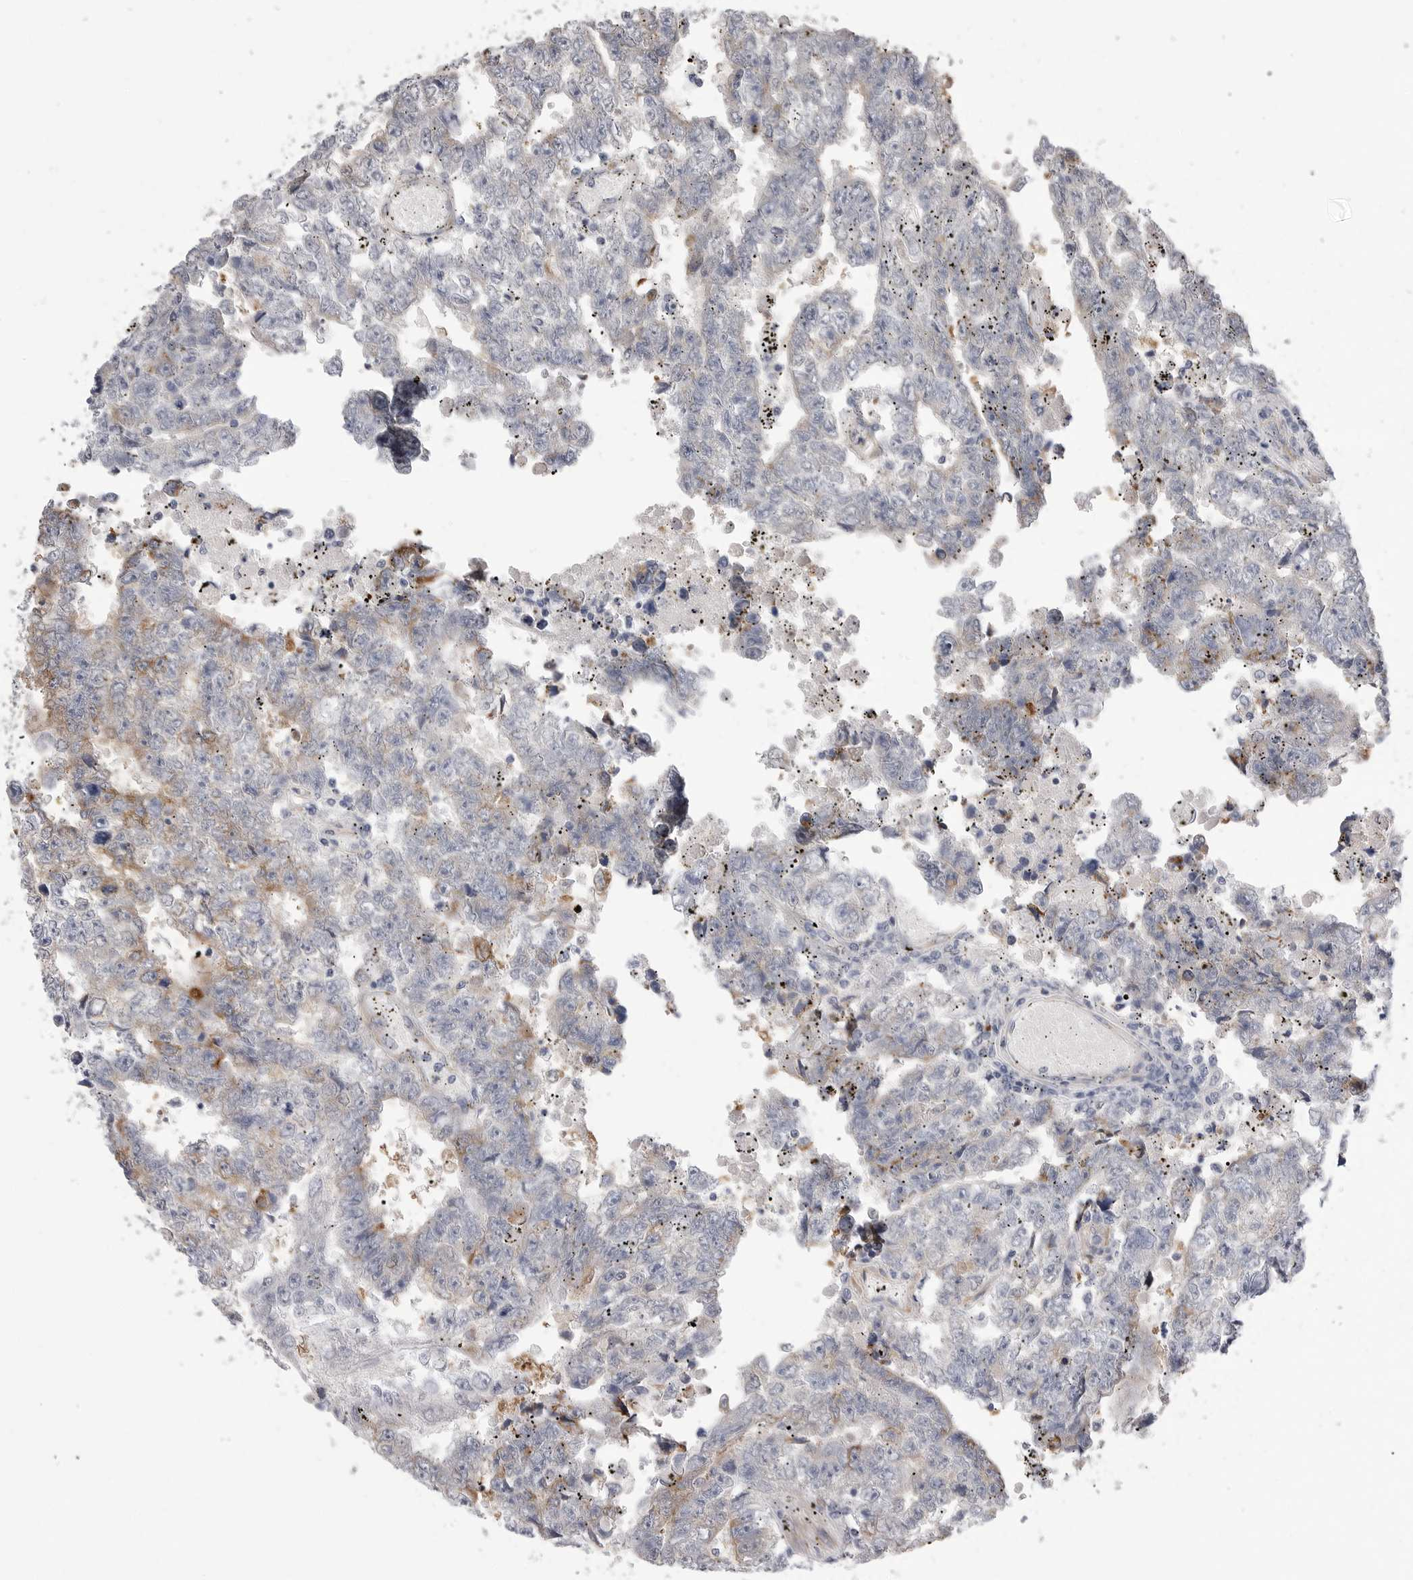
{"staining": {"intensity": "moderate", "quantity": "<25%", "location": "cytoplasmic/membranous"}, "tissue": "testis cancer", "cell_type": "Tumor cells", "image_type": "cancer", "snomed": [{"axis": "morphology", "description": "Carcinoma, Embryonal, NOS"}, {"axis": "topography", "description": "Testis"}], "caption": "A brown stain shows moderate cytoplasmic/membranous expression of a protein in testis cancer tumor cells. The staining was performed using DAB to visualize the protein expression in brown, while the nuclei were stained in blue with hematoxylin (Magnification: 20x).", "gene": "AKAP12", "patient": {"sex": "male", "age": 25}}